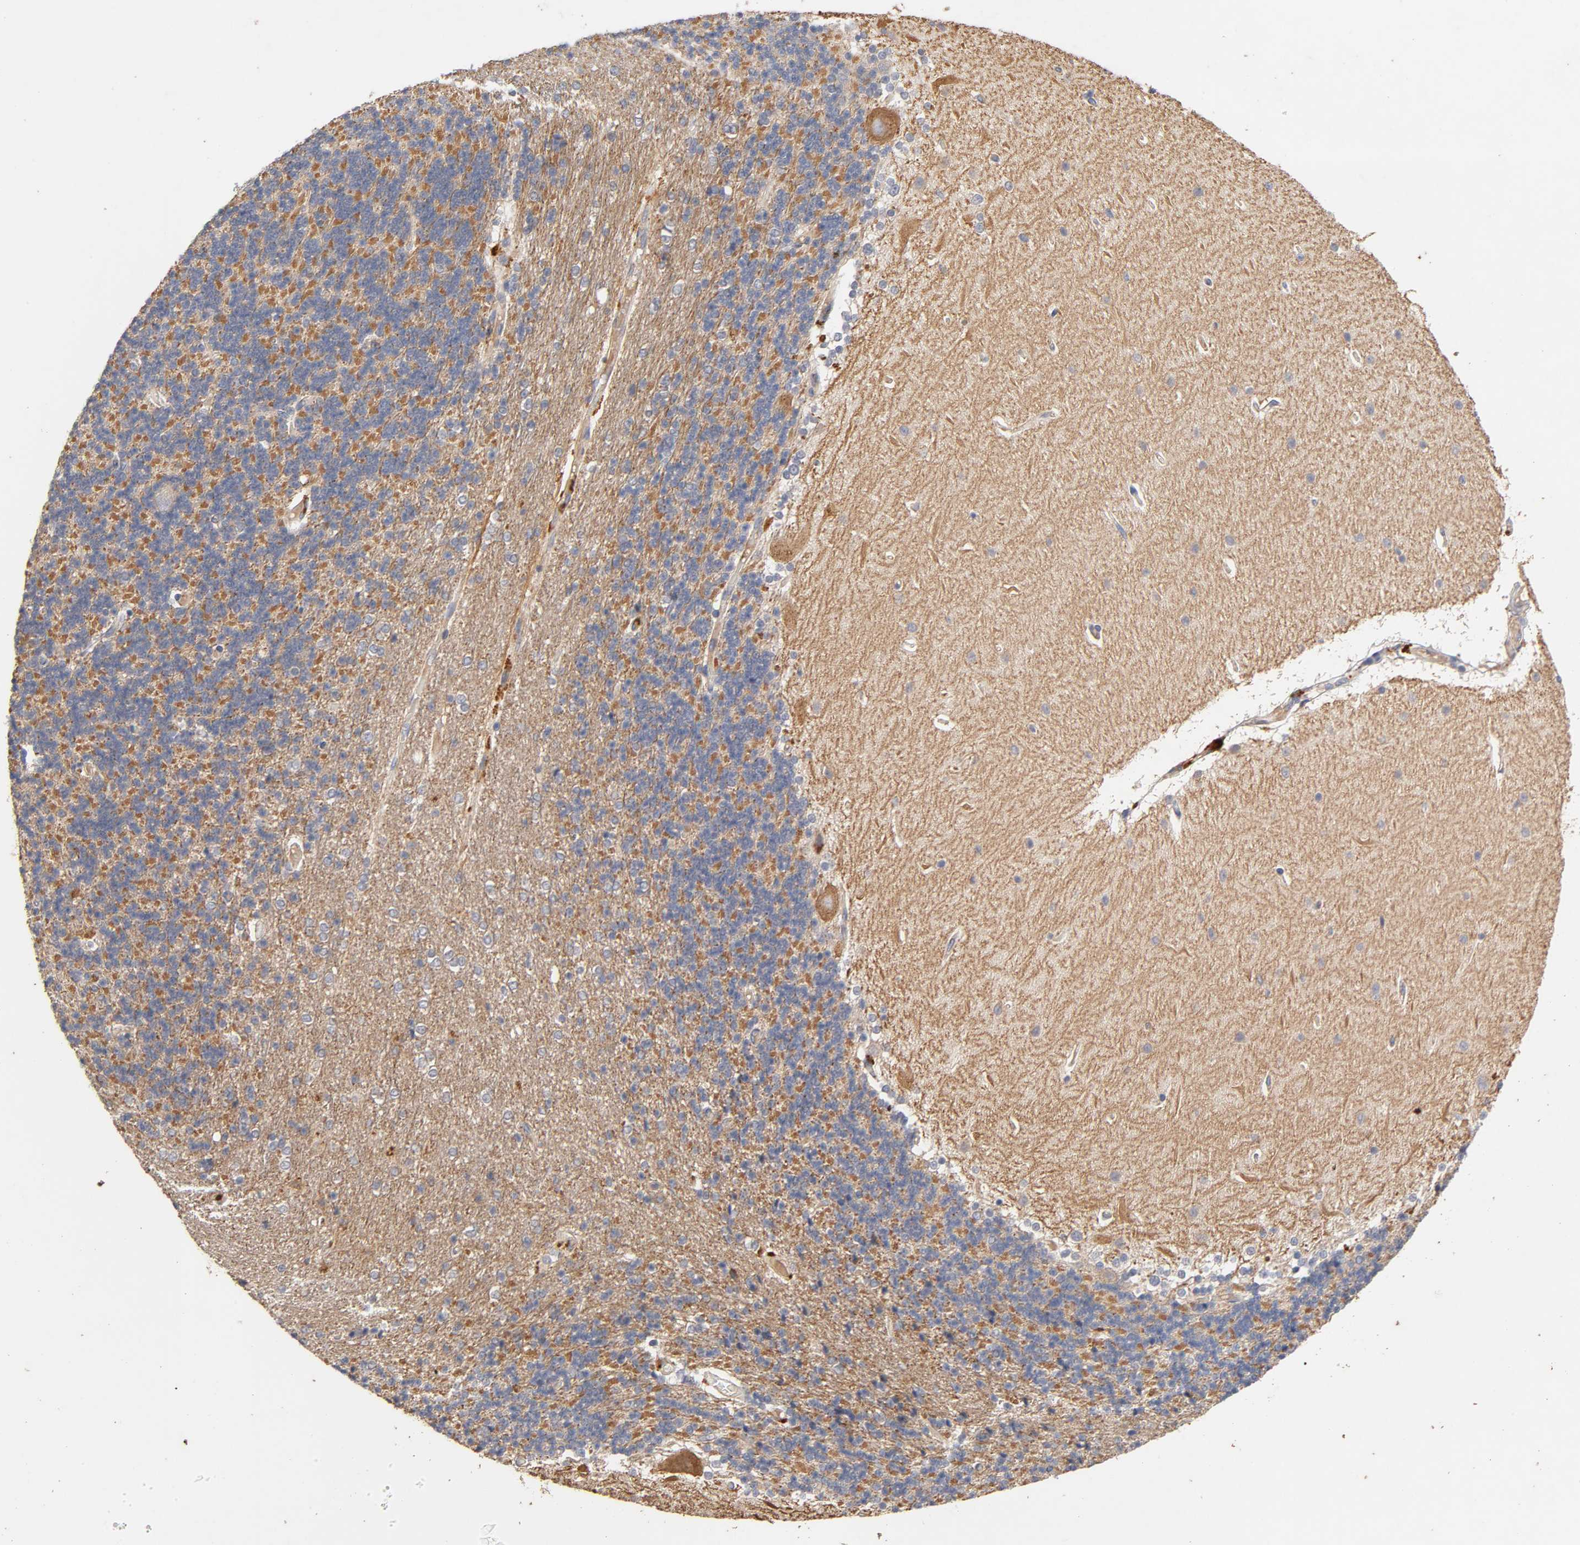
{"staining": {"intensity": "weak", "quantity": ">75%", "location": "cytoplasmic/membranous"}, "tissue": "cerebellum", "cell_type": "Cells in granular layer", "image_type": "normal", "snomed": [{"axis": "morphology", "description": "Normal tissue, NOS"}, {"axis": "topography", "description": "Cerebellum"}], "caption": "High-magnification brightfield microscopy of benign cerebellum stained with DAB (3,3'-diaminobenzidine) (brown) and counterstained with hematoxylin (blue). cells in granular layer exhibit weak cytoplasmic/membranous expression is present in approximately>75% of cells.", "gene": "PDZD11", "patient": {"sex": "female", "age": 54}}